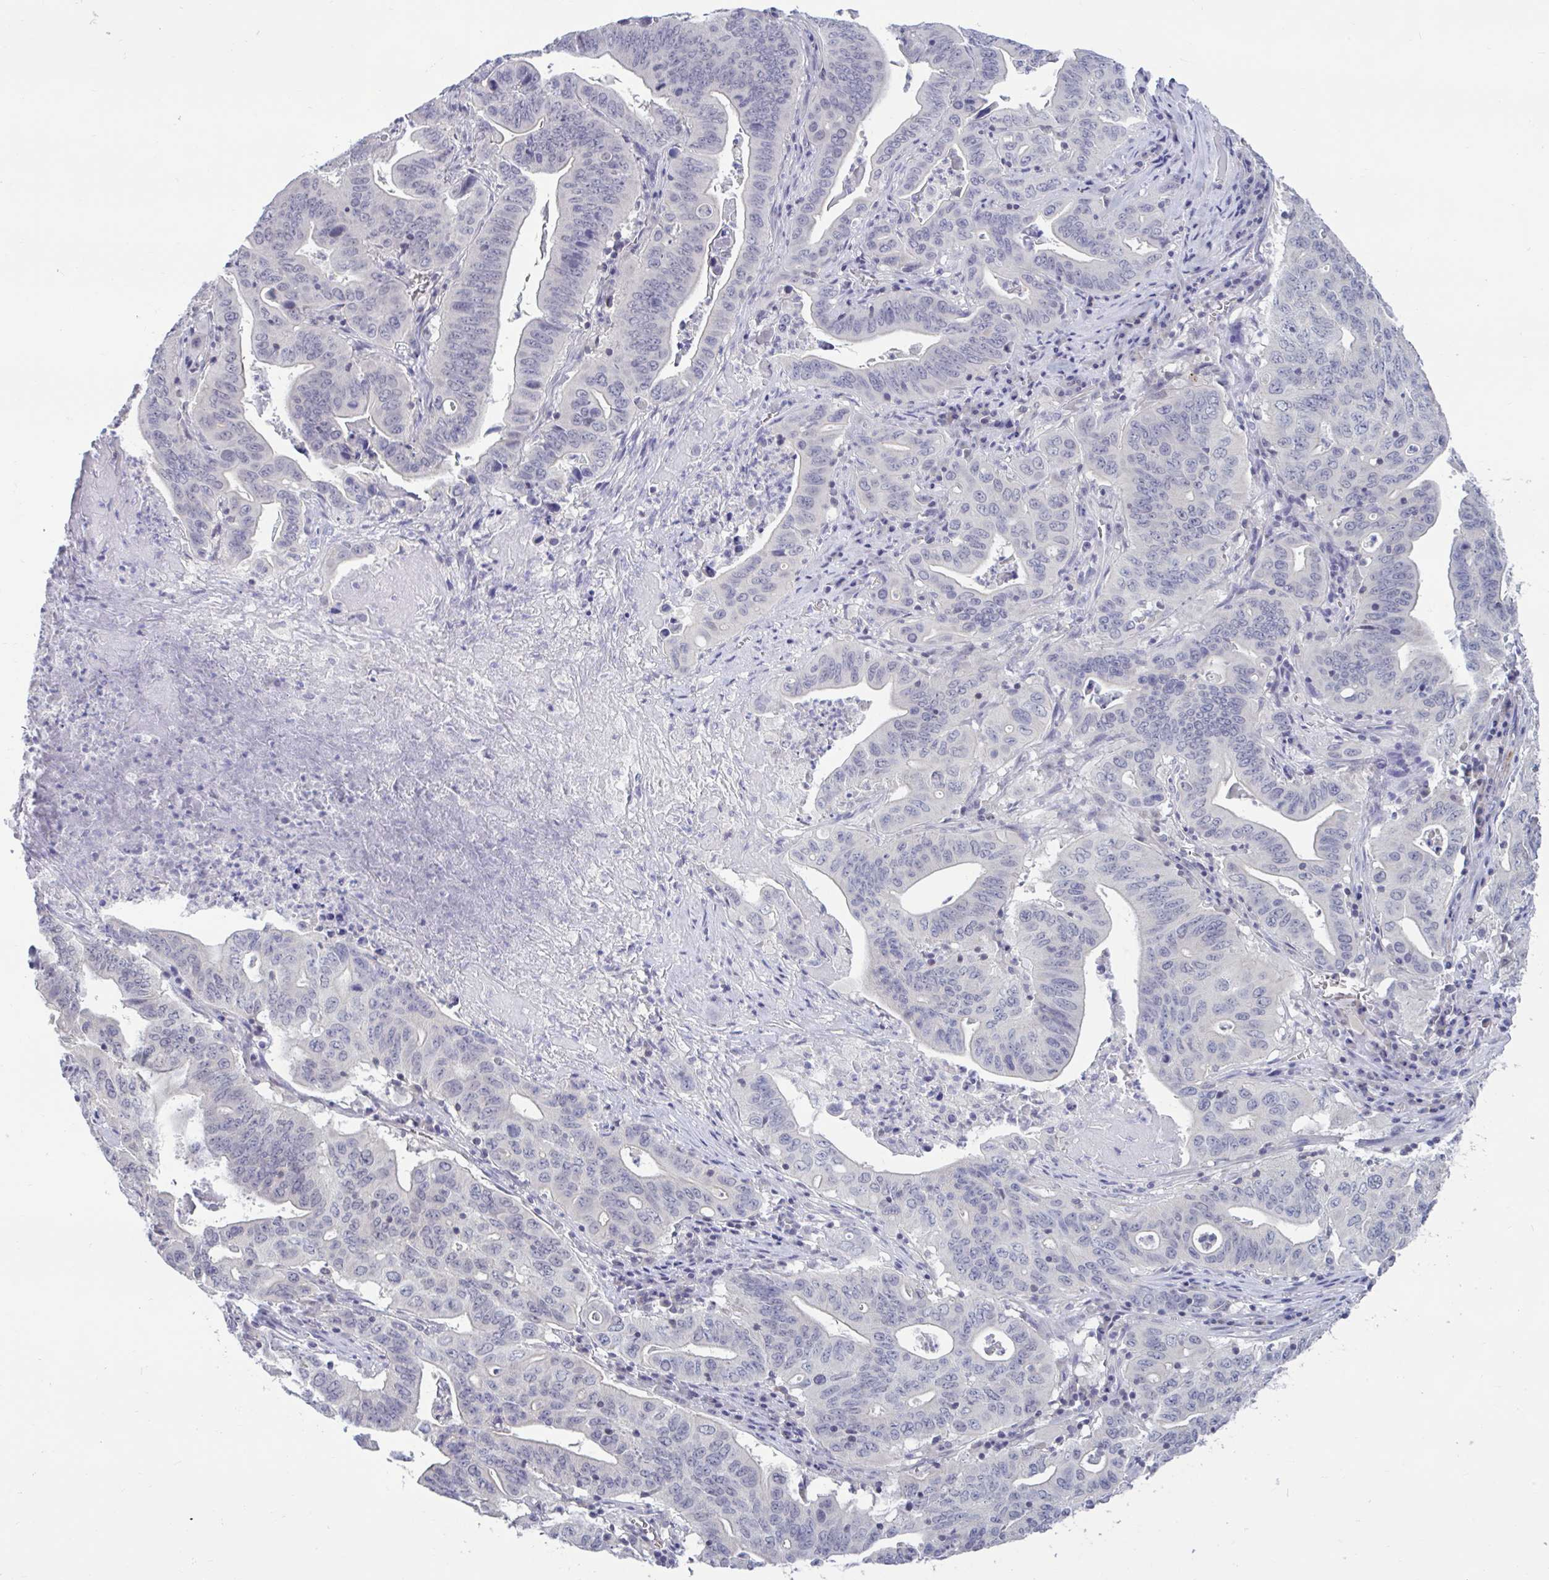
{"staining": {"intensity": "negative", "quantity": "none", "location": "none"}, "tissue": "lung cancer", "cell_type": "Tumor cells", "image_type": "cancer", "snomed": [{"axis": "morphology", "description": "Adenocarcinoma, NOS"}, {"axis": "topography", "description": "Lung"}], "caption": "This photomicrograph is of lung cancer stained with immunohistochemistry to label a protein in brown with the nuclei are counter-stained blue. There is no positivity in tumor cells. The staining was performed using DAB to visualize the protein expression in brown, while the nuclei were stained in blue with hematoxylin (Magnification: 20x).", "gene": "ARPP19", "patient": {"sex": "female", "age": 60}}